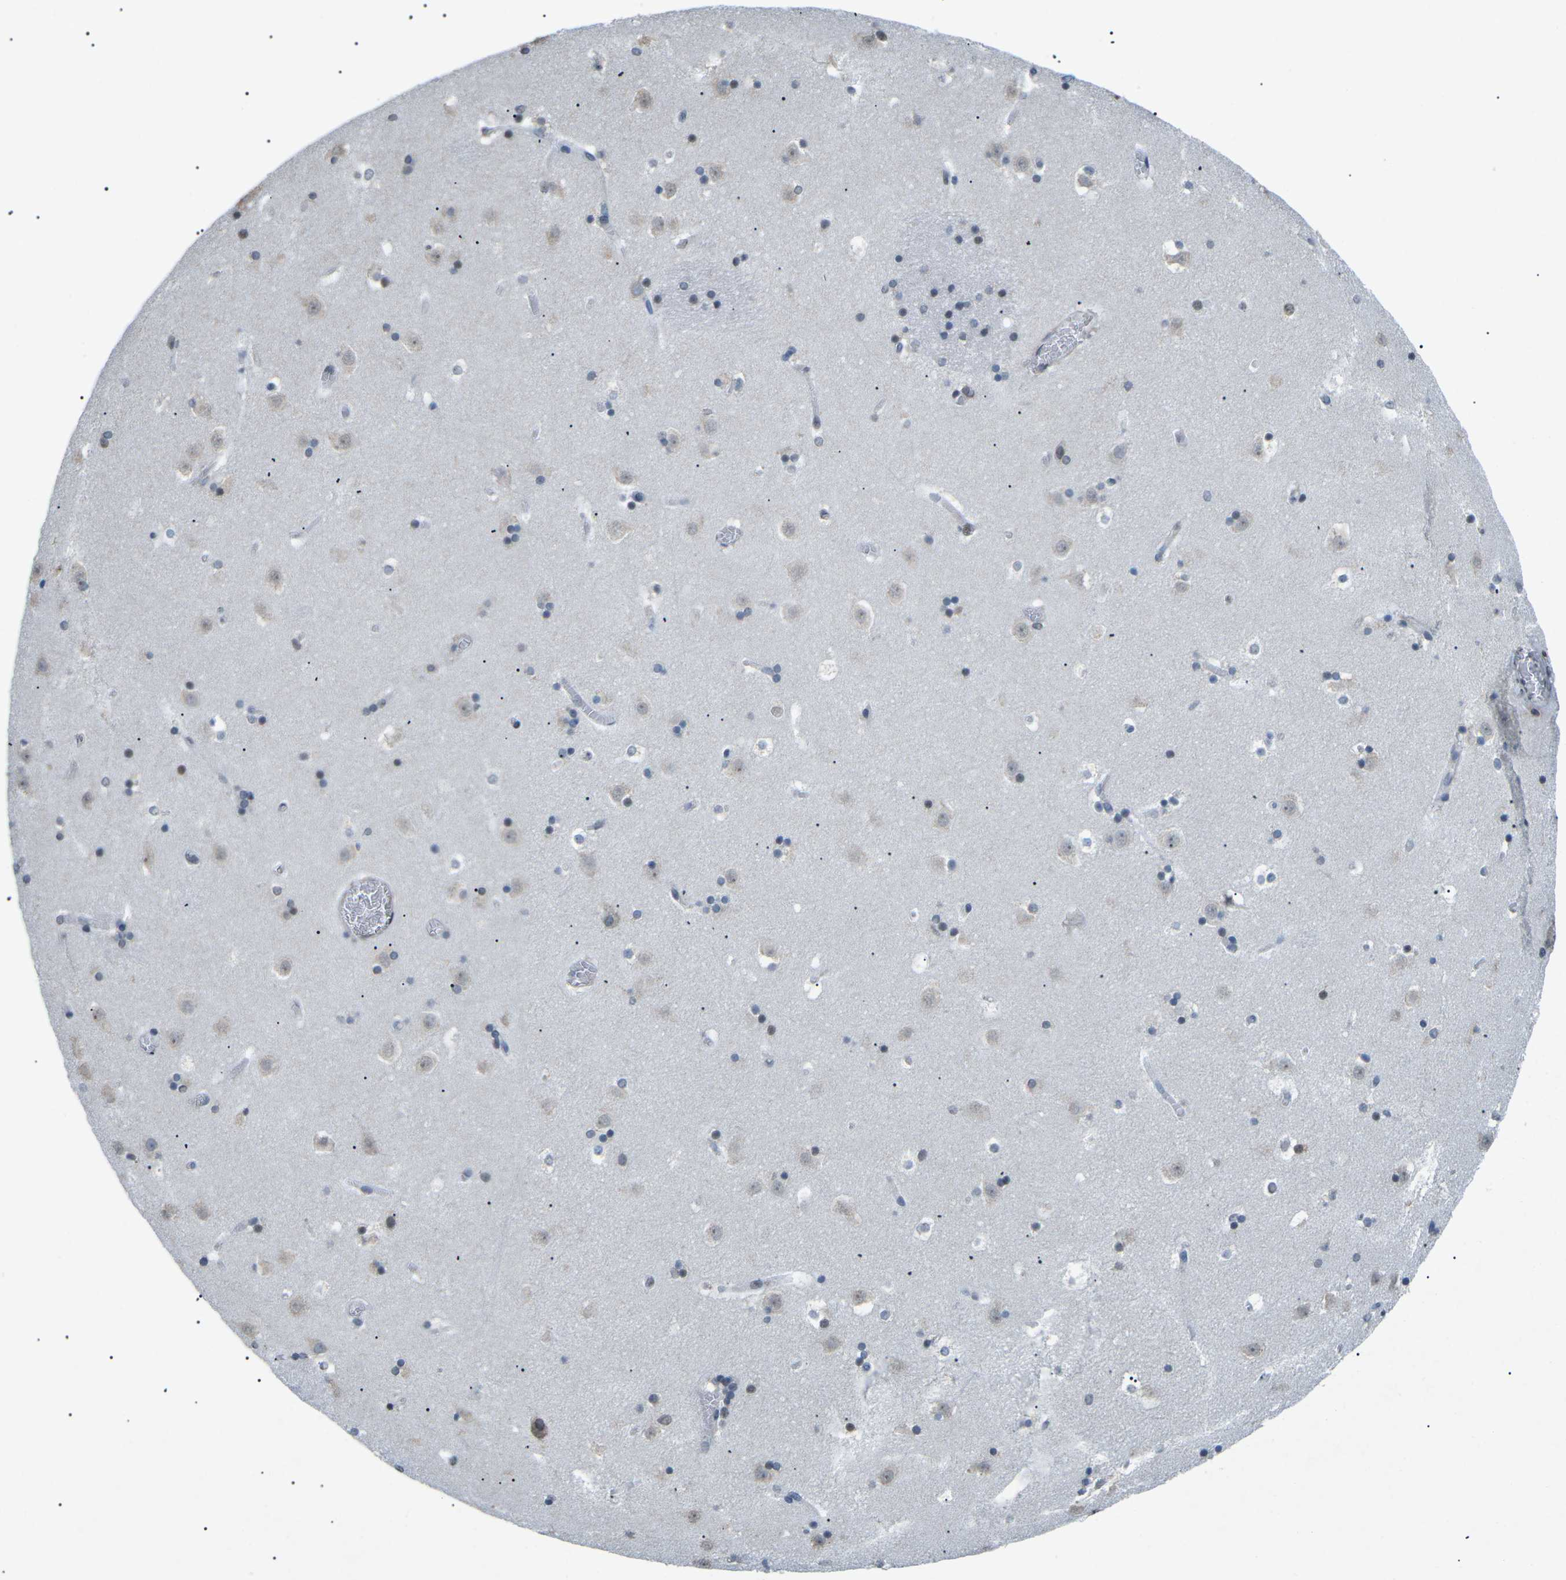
{"staining": {"intensity": "weak", "quantity": "<25%", "location": "cytoplasmic/membranous"}, "tissue": "caudate", "cell_type": "Glial cells", "image_type": "normal", "snomed": [{"axis": "morphology", "description": "Normal tissue, NOS"}, {"axis": "topography", "description": "Lateral ventricle wall"}], "caption": "Immunohistochemistry micrograph of benign caudate: caudate stained with DAB reveals no significant protein positivity in glial cells.", "gene": "TFR2", "patient": {"sex": "male", "age": 45}}